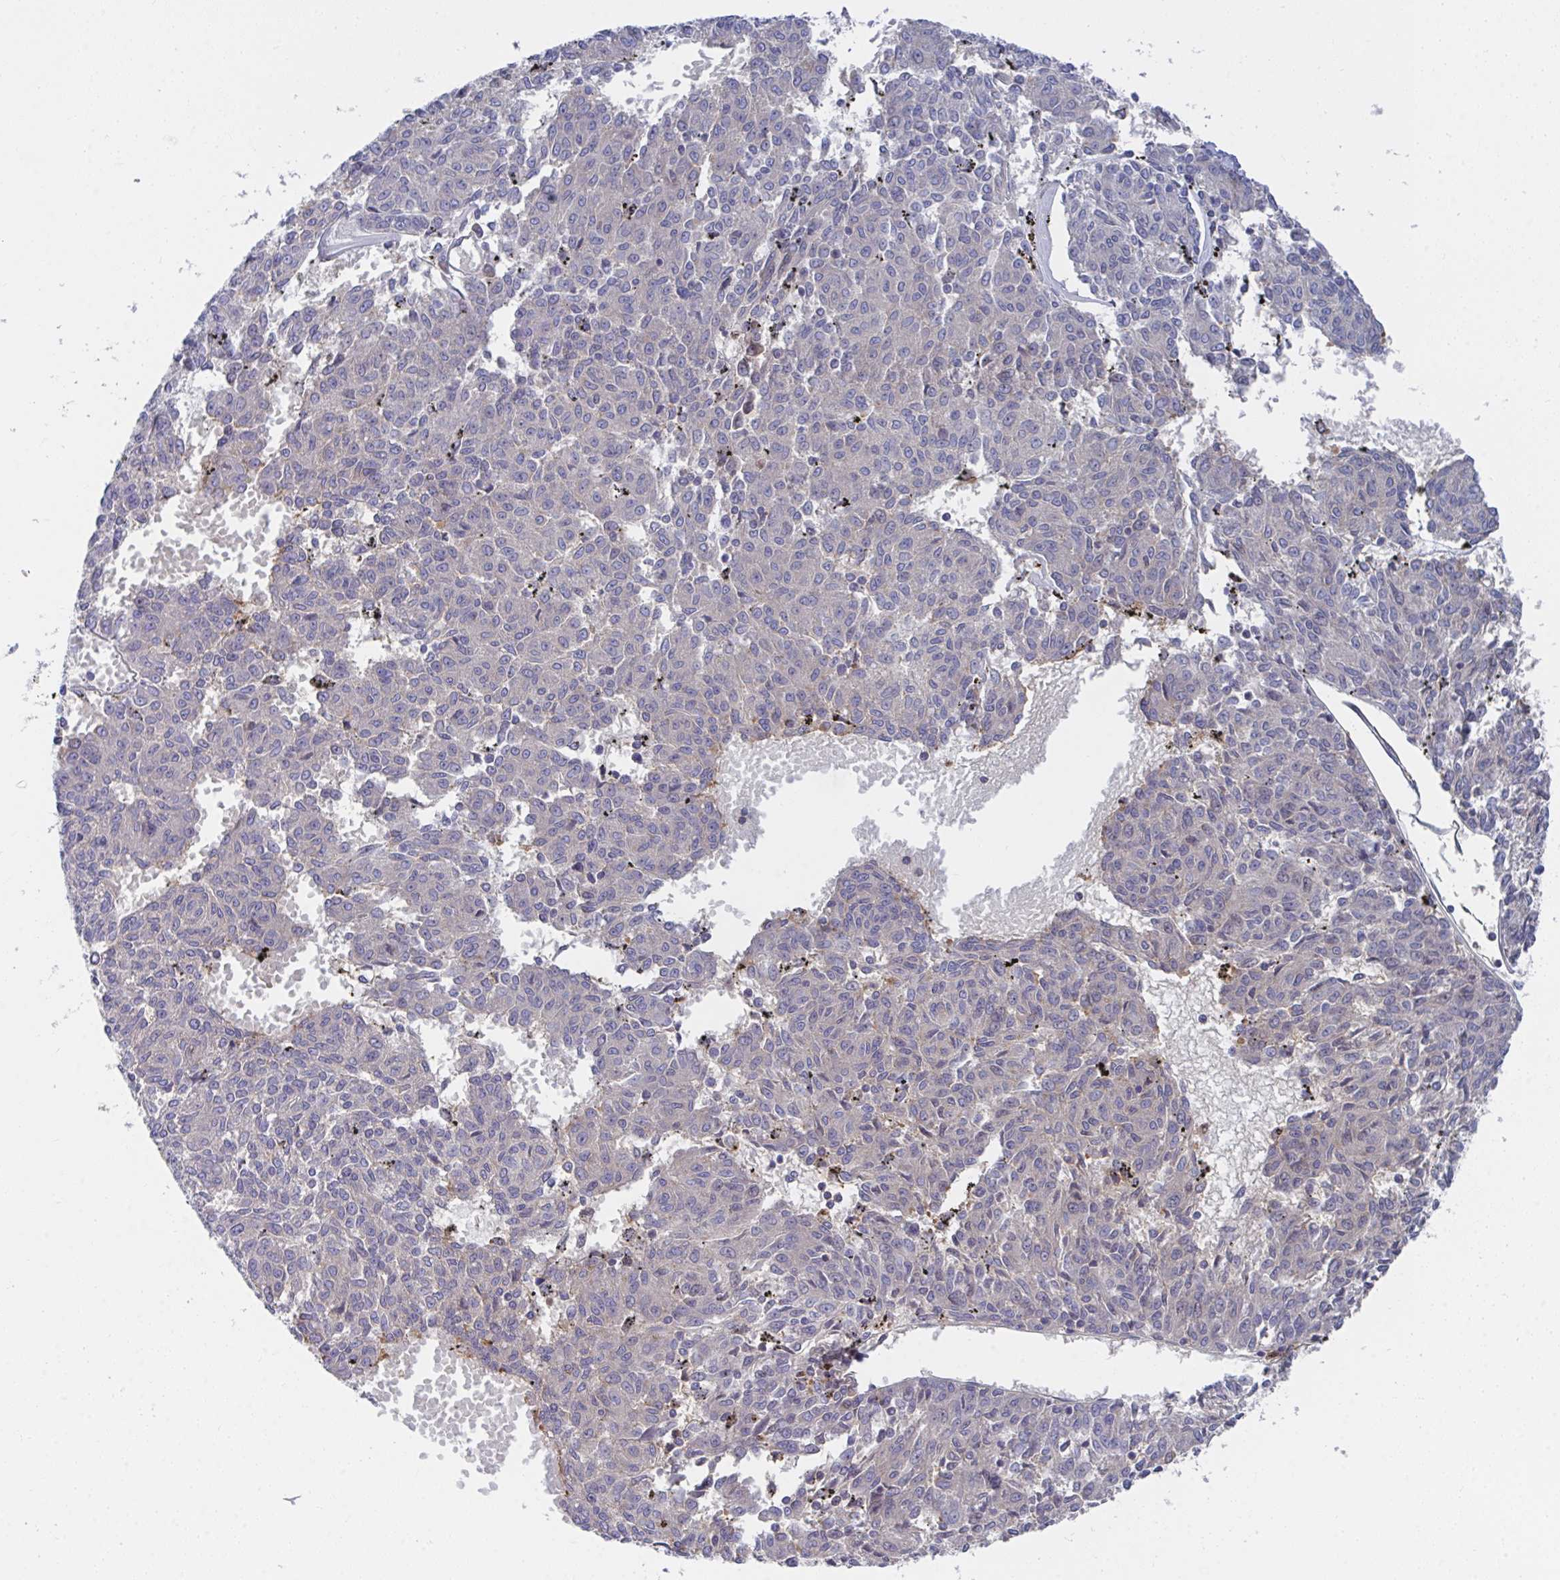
{"staining": {"intensity": "weak", "quantity": "<25%", "location": "cytoplasmic/membranous"}, "tissue": "melanoma", "cell_type": "Tumor cells", "image_type": "cancer", "snomed": [{"axis": "morphology", "description": "Malignant melanoma, NOS"}, {"axis": "topography", "description": "Skin"}], "caption": "Immunohistochemical staining of human malignant melanoma demonstrates no significant staining in tumor cells.", "gene": "TNFAIP6", "patient": {"sex": "female", "age": 72}}